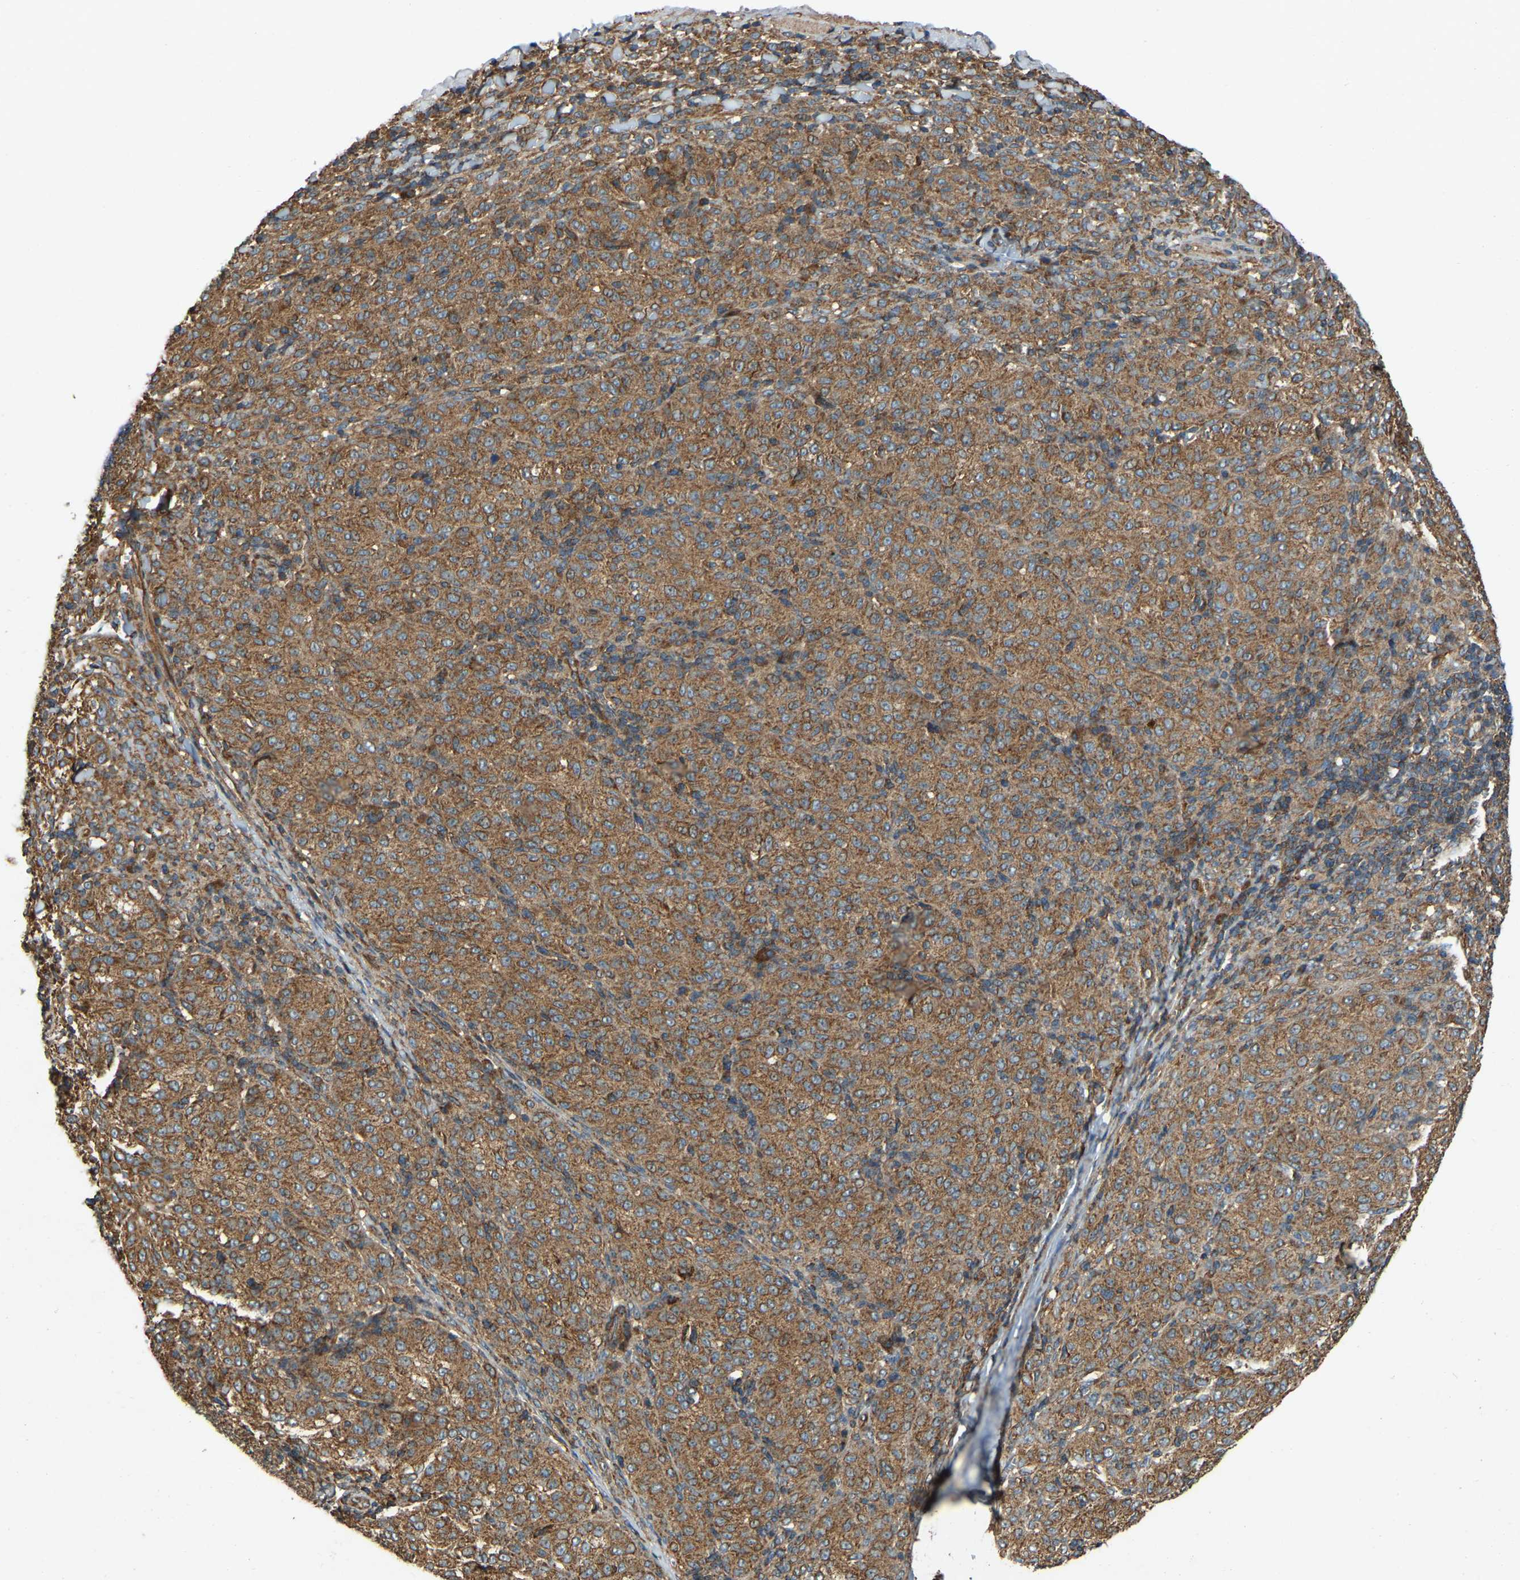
{"staining": {"intensity": "moderate", "quantity": ">75%", "location": "cytoplasmic/membranous"}, "tissue": "melanoma", "cell_type": "Tumor cells", "image_type": "cancer", "snomed": [{"axis": "morphology", "description": "Malignant melanoma, NOS"}, {"axis": "topography", "description": "Skin"}], "caption": "Melanoma tissue reveals moderate cytoplasmic/membranous staining in approximately >75% of tumor cells, visualized by immunohistochemistry.", "gene": "SAMD9L", "patient": {"sex": "female", "age": 72}}